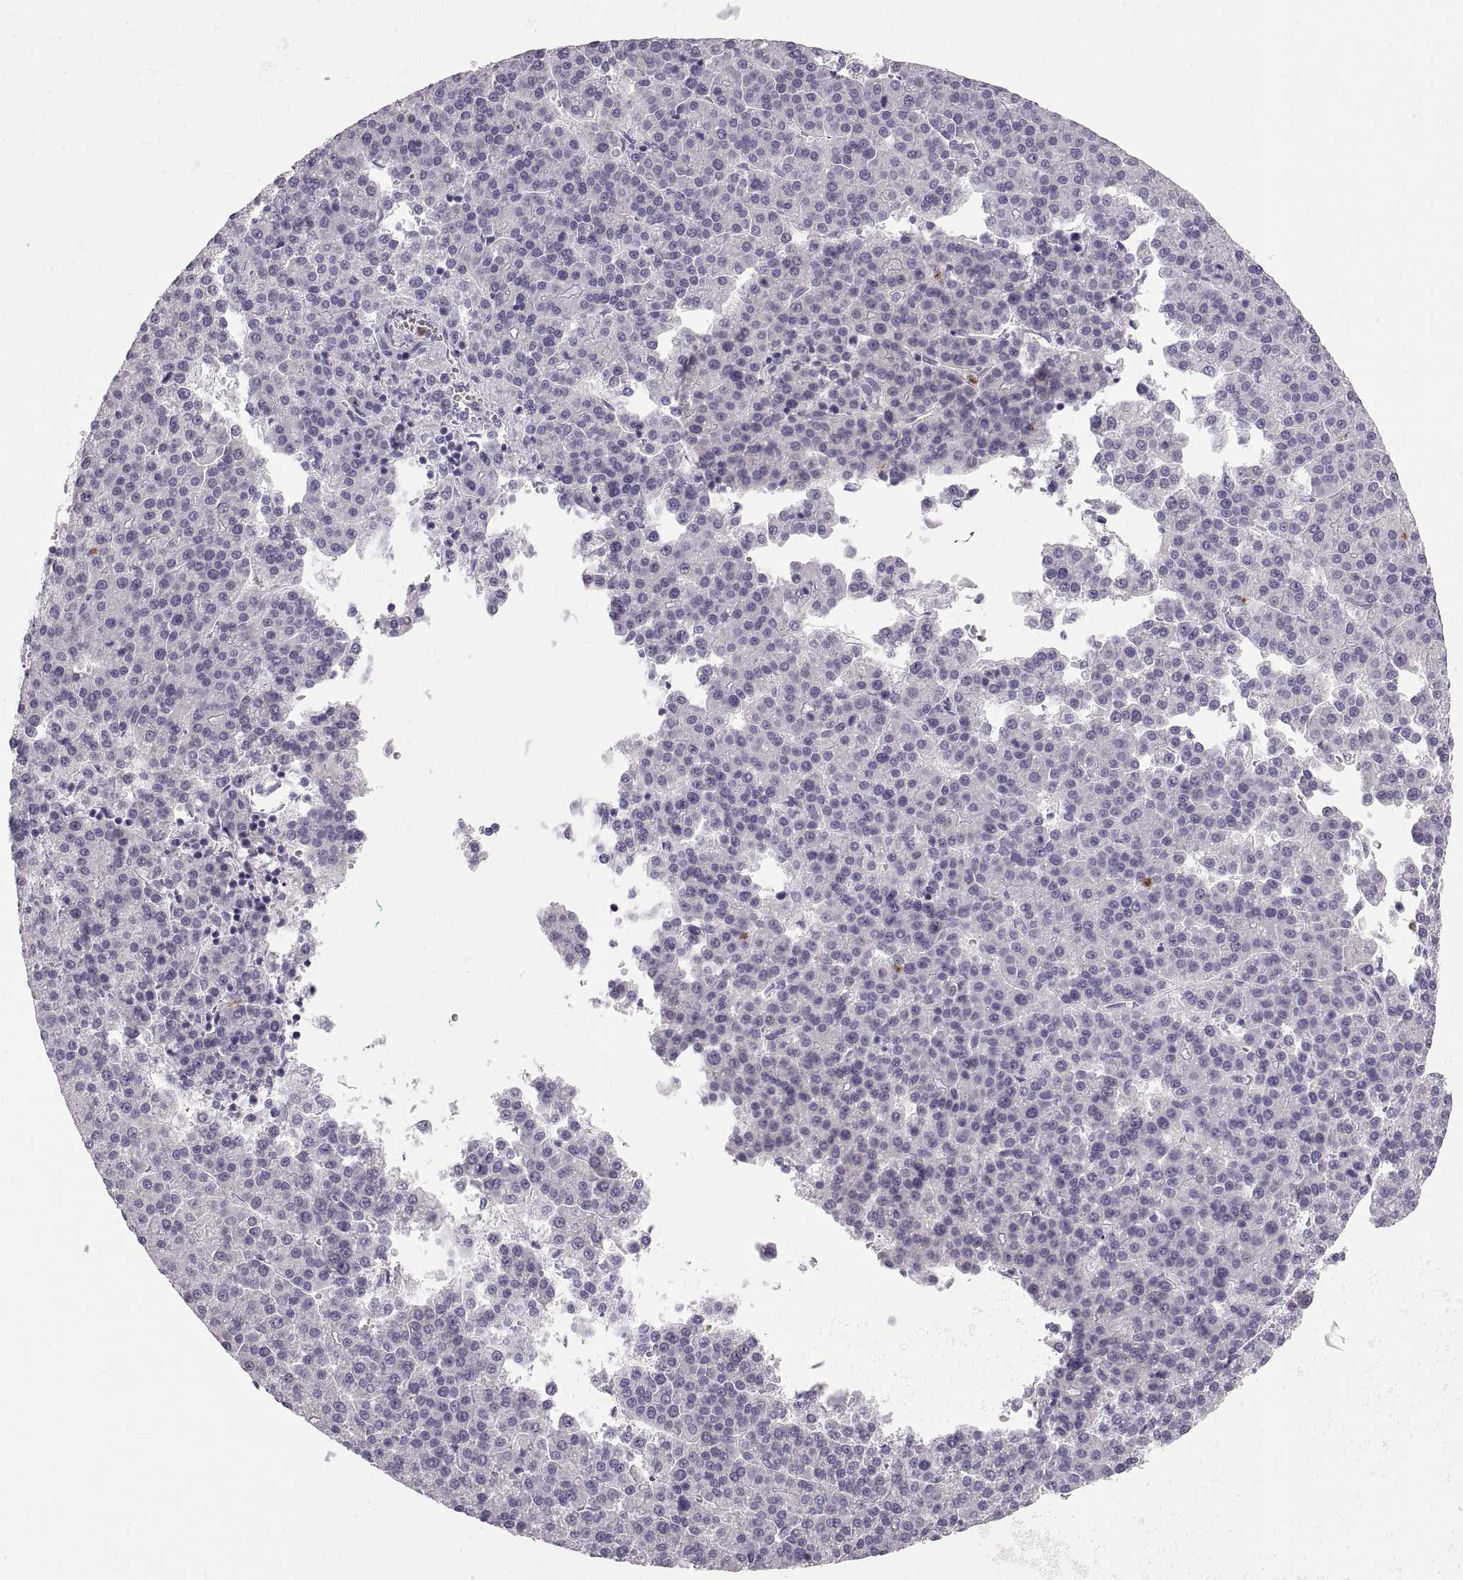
{"staining": {"intensity": "negative", "quantity": "none", "location": "none"}, "tissue": "liver cancer", "cell_type": "Tumor cells", "image_type": "cancer", "snomed": [{"axis": "morphology", "description": "Carcinoma, Hepatocellular, NOS"}, {"axis": "topography", "description": "Liver"}], "caption": "IHC photomicrograph of liver cancer stained for a protein (brown), which shows no positivity in tumor cells. (IHC, brightfield microscopy, high magnification).", "gene": "MILR1", "patient": {"sex": "female", "age": 58}}